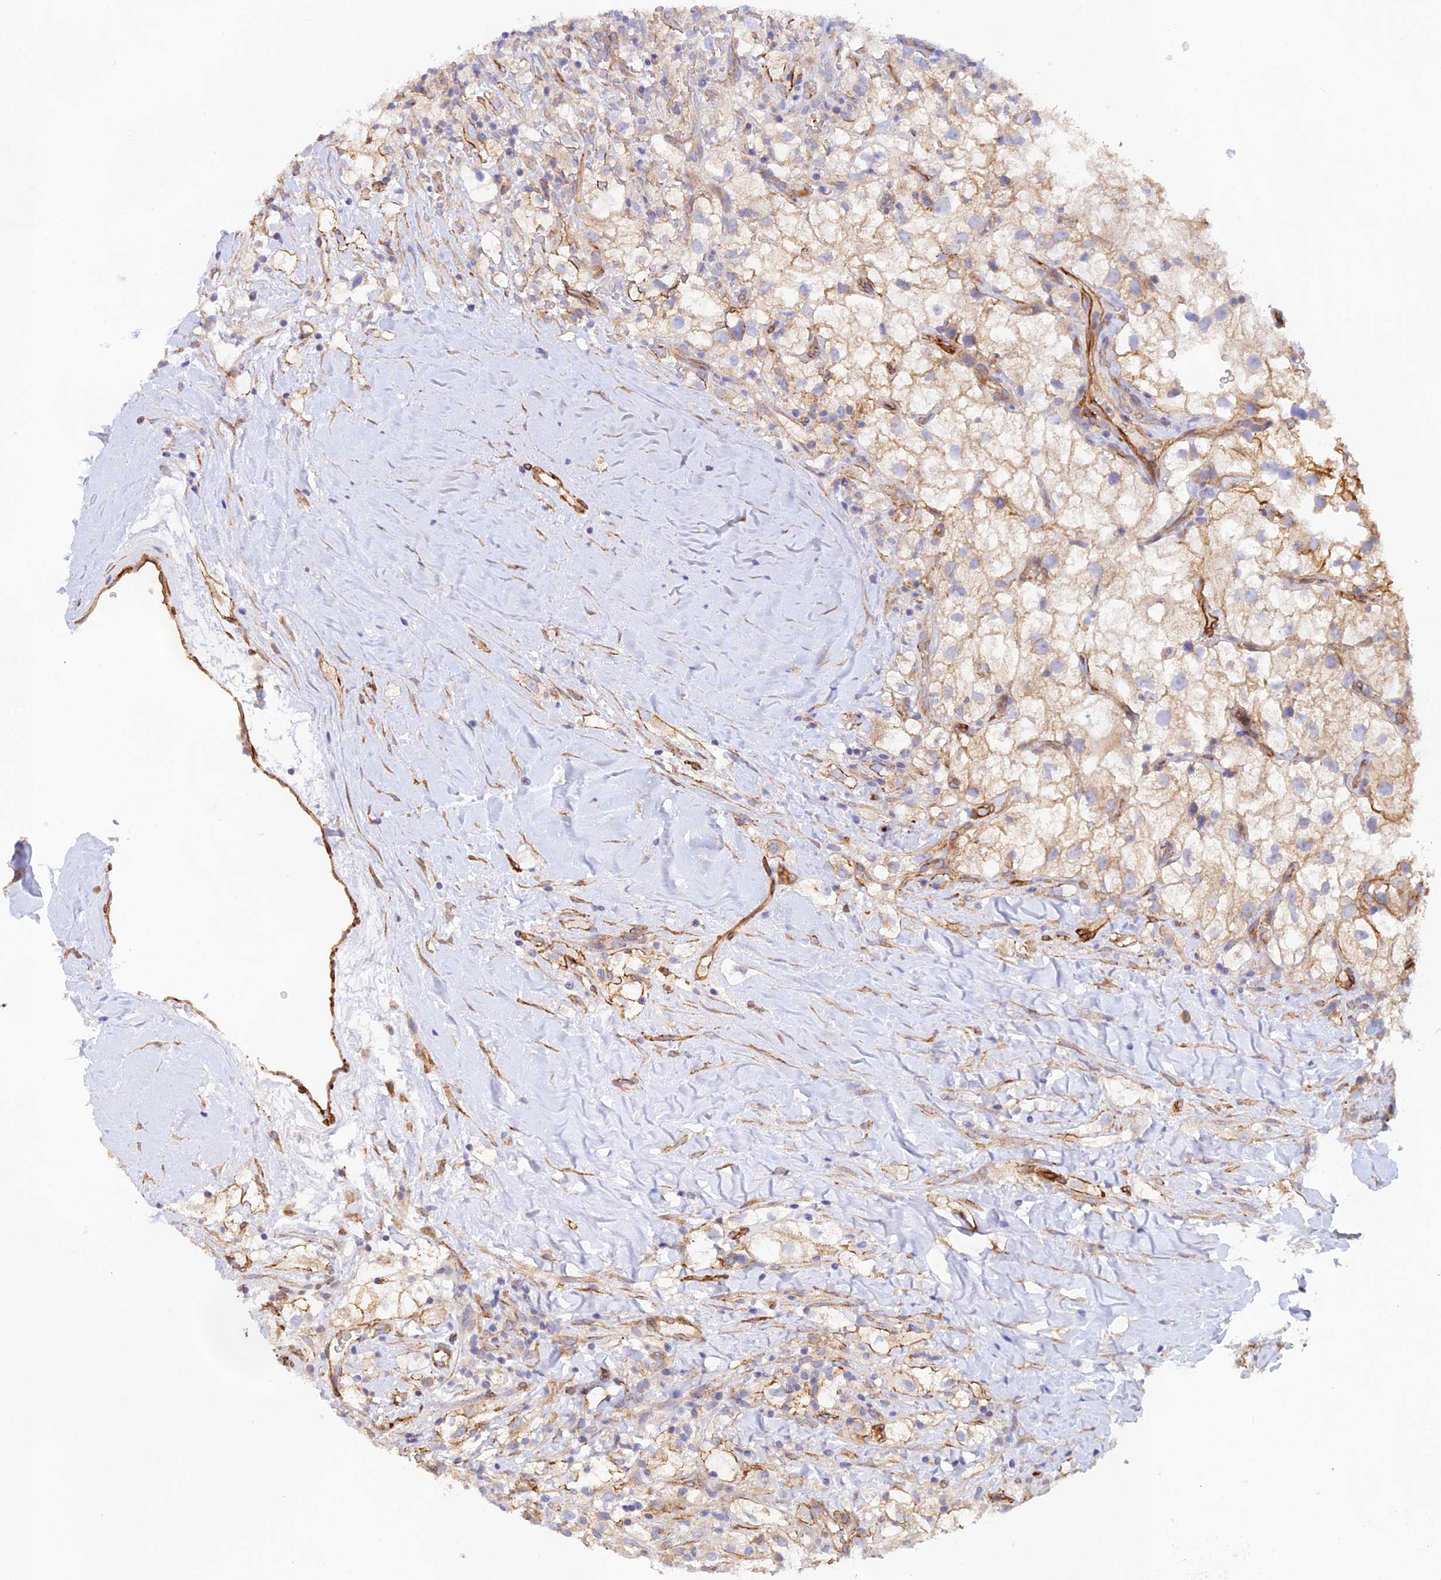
{"staining": {"intensity": "weak", "quantity": ">75%", "location": "cytoplasmic/membranous"}, "tissue": "renal cancer", "cell_type": "Tumor cells", "image_type": "cancer", "snomed": [{"axis": "morphology", "description": "Adenocarcinoma, NOS"}, {"axis": "topography", "description": "Kidney"}], "caption": "The micrograph demonstrates a brown stain indicating the presence of a protein in the cytoplasmic/membranous of tumor cells in renal adenocarcinoma.", "gene": "MYO9A", "patient": {"sex": "male", "age": 59}}